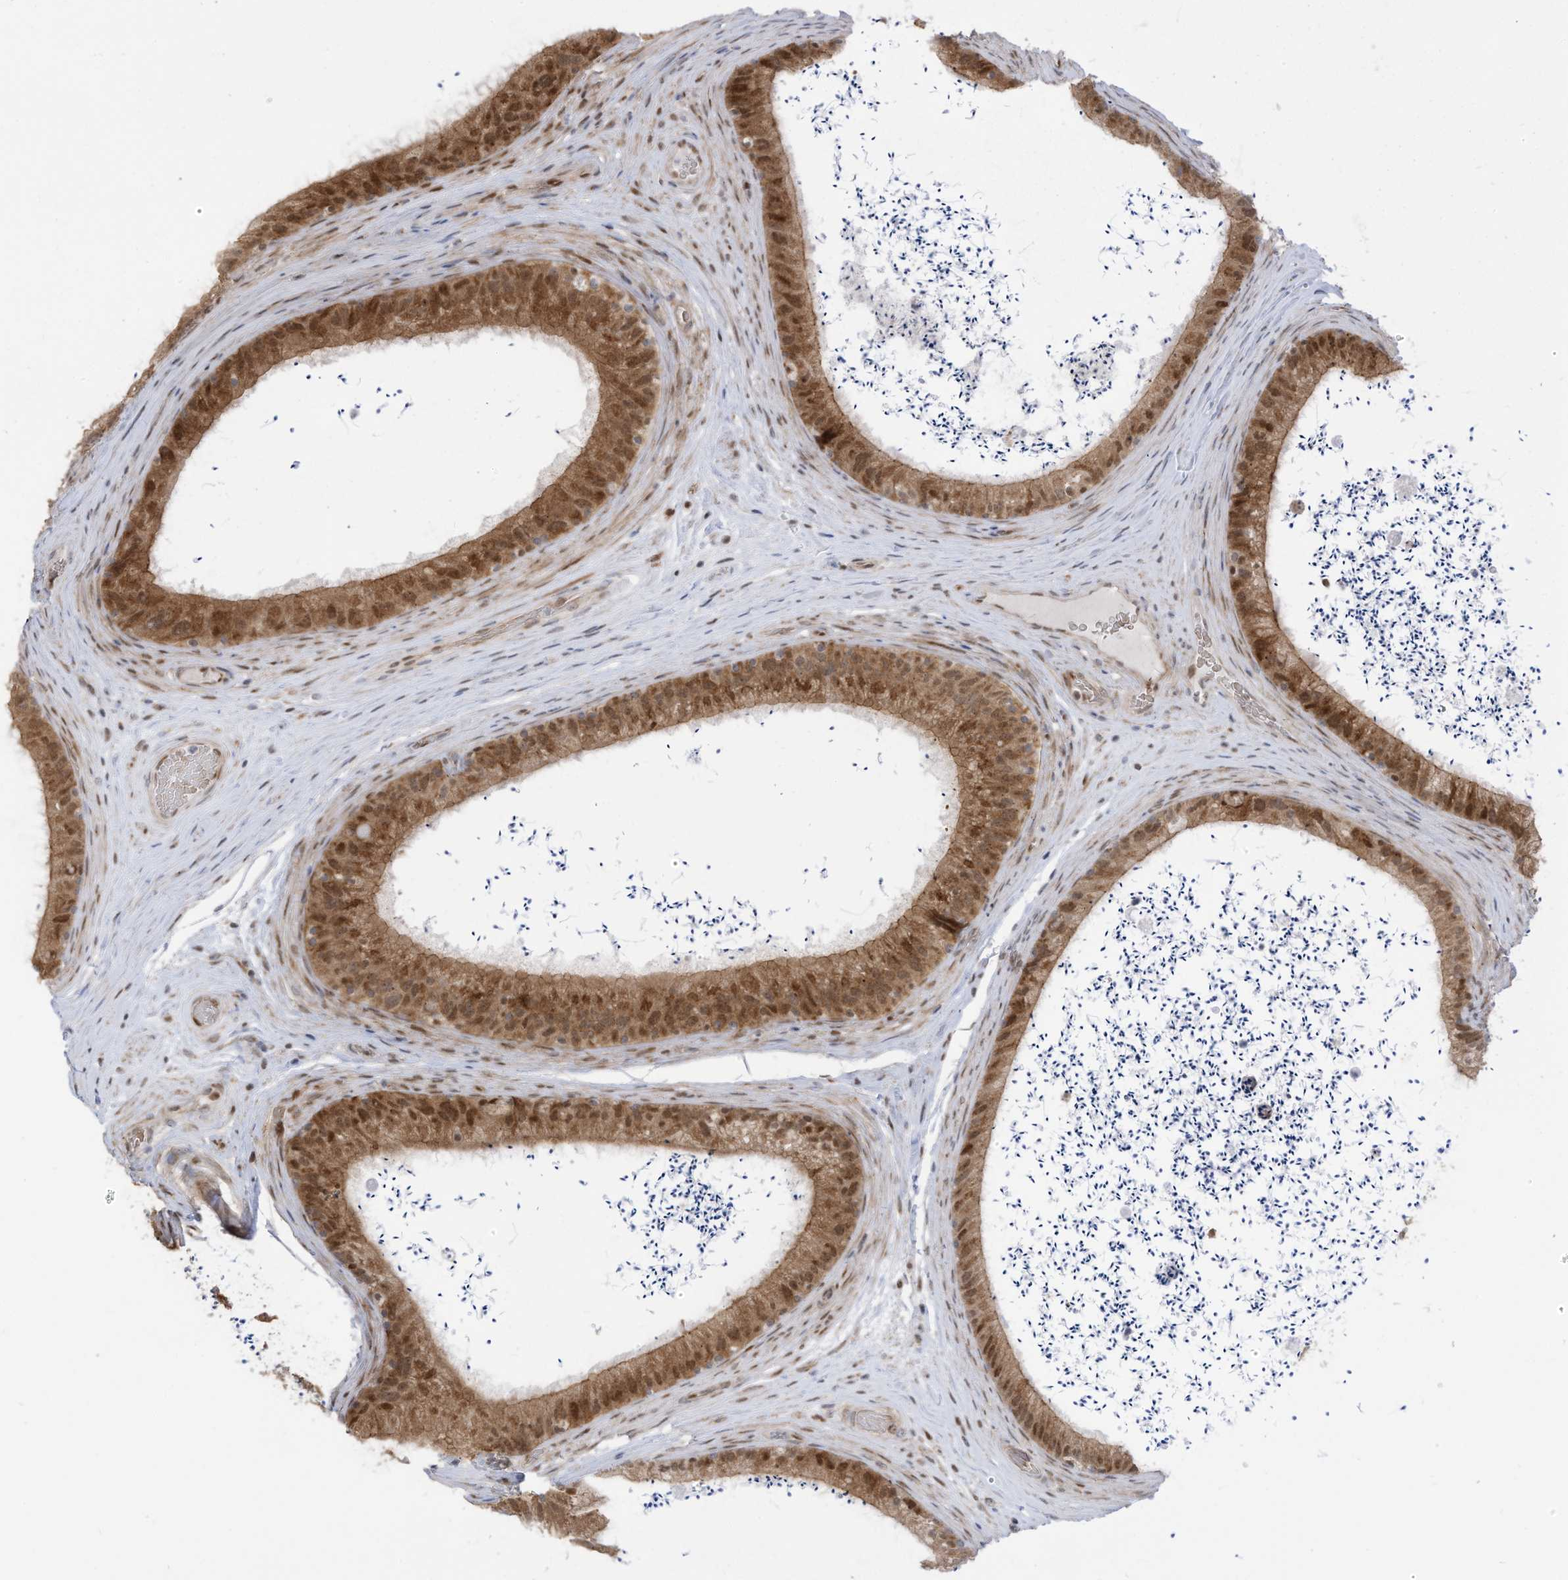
{"staining": {"intensity": "moderate", "quantity": ">75%", "location": "cytoplasmic/membranous,nuclear"}, "tissue": "epididymis", "cell_type": "Glandular cells", "image_type": "normal", "snomed": [{"axis": "morphology", "description": "Normal tissue, NOS"}, {"axis": "topography", "description": "Epididymis, spermatic cord, NOS"}], "caption": "Glandular cells reveal medium levels of moderate cytoplasmic/membranous,nuclear positivity in about >75% of cells in benign epididymis. (IHC, brightfield microscopy, high magnification).", "gene": "ZCWPW2", "patient": {"sex": "male", "age": 50}}